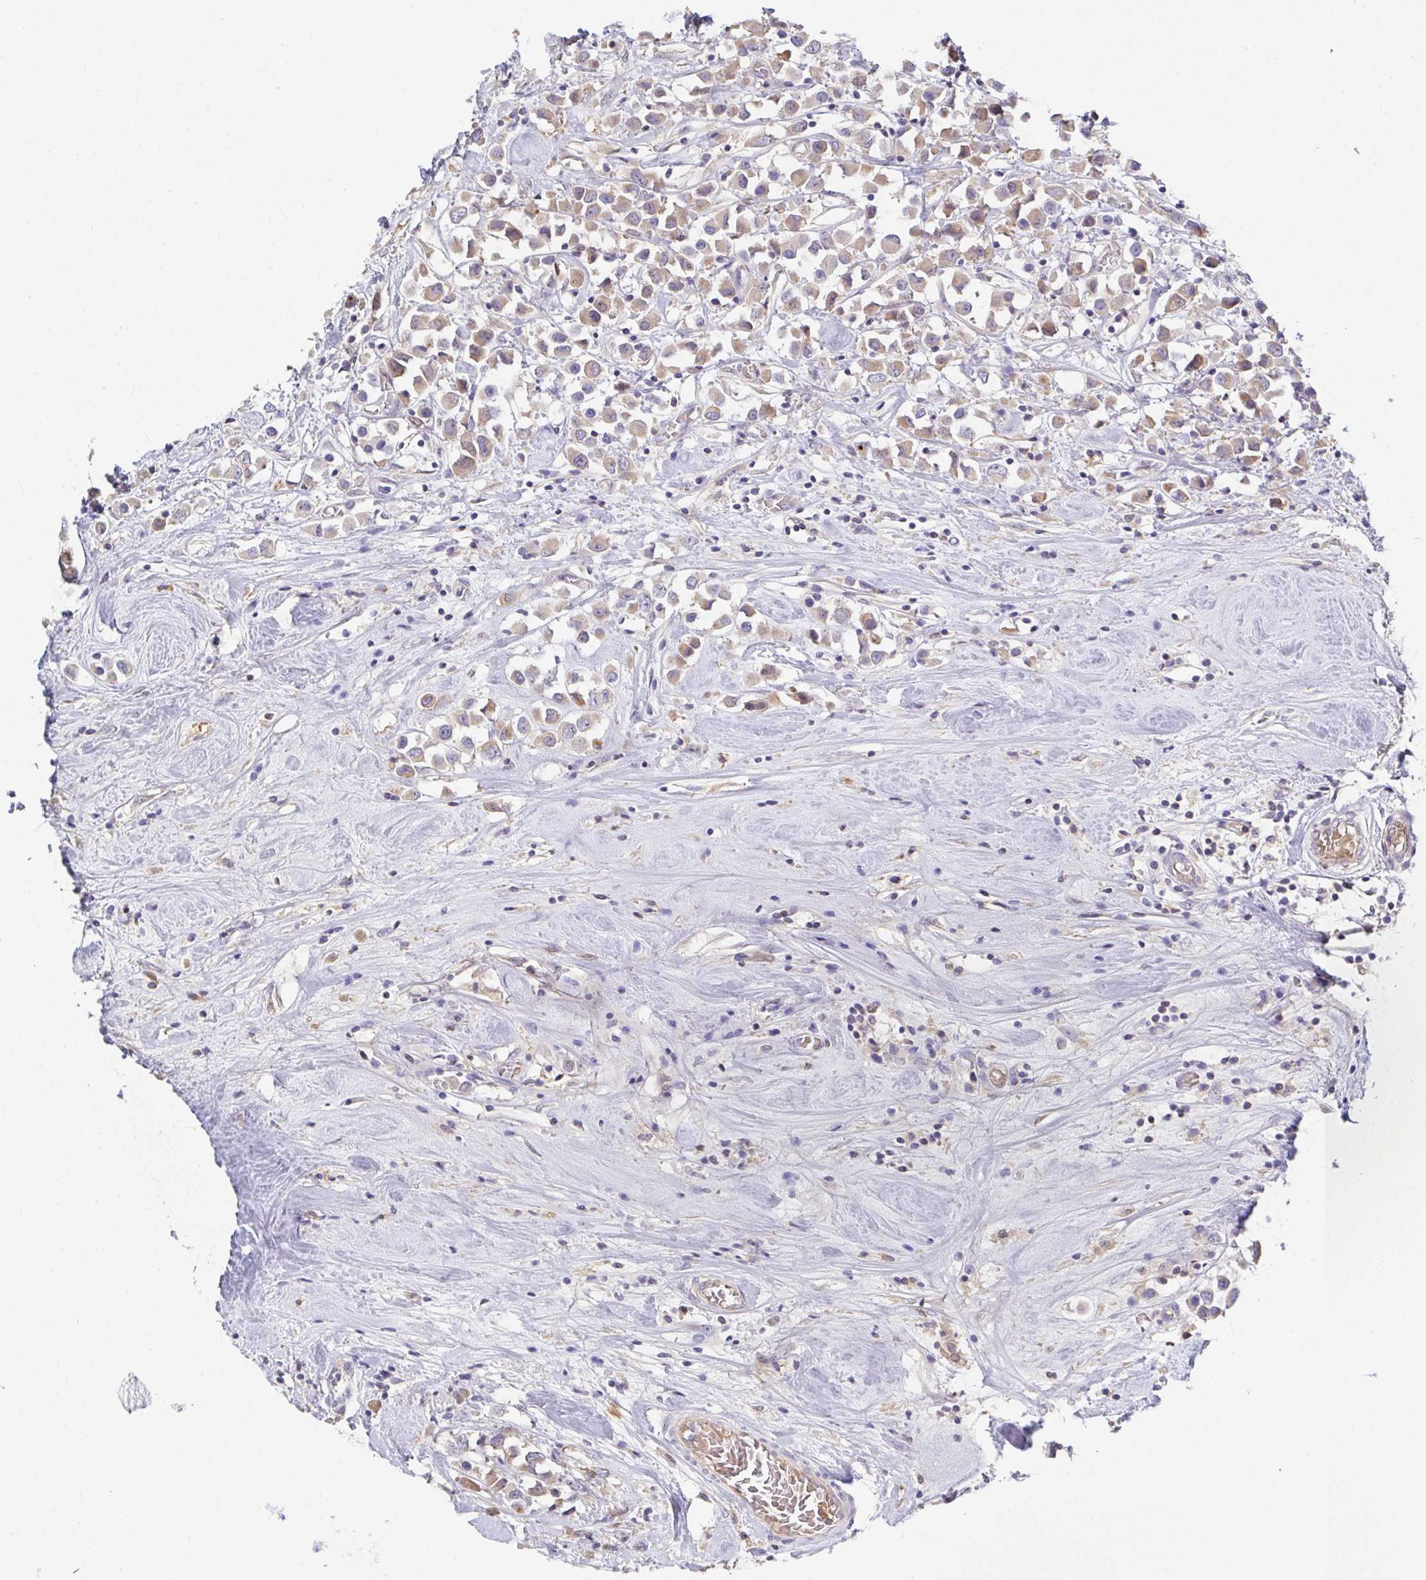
{"staining": {"intensity": "weak", "quantity": ">75%", "location": "cytoplasmic/membranous"}, "tissue": "breast cancer", "cell_type": "Tumor cells", "image_type": "cancer", "snomed": [{"axis": "morphology", "description": "Duct carcinoma"}, {"axis": "topography", "description": "Breast"}], "caption": "Human breast cancer (invasive ductal carcinoma) stained with a protein marker displays weak staining in tumor cells.", "gene": "ANO5", "patient": {"sex": "female", "age": 61}}